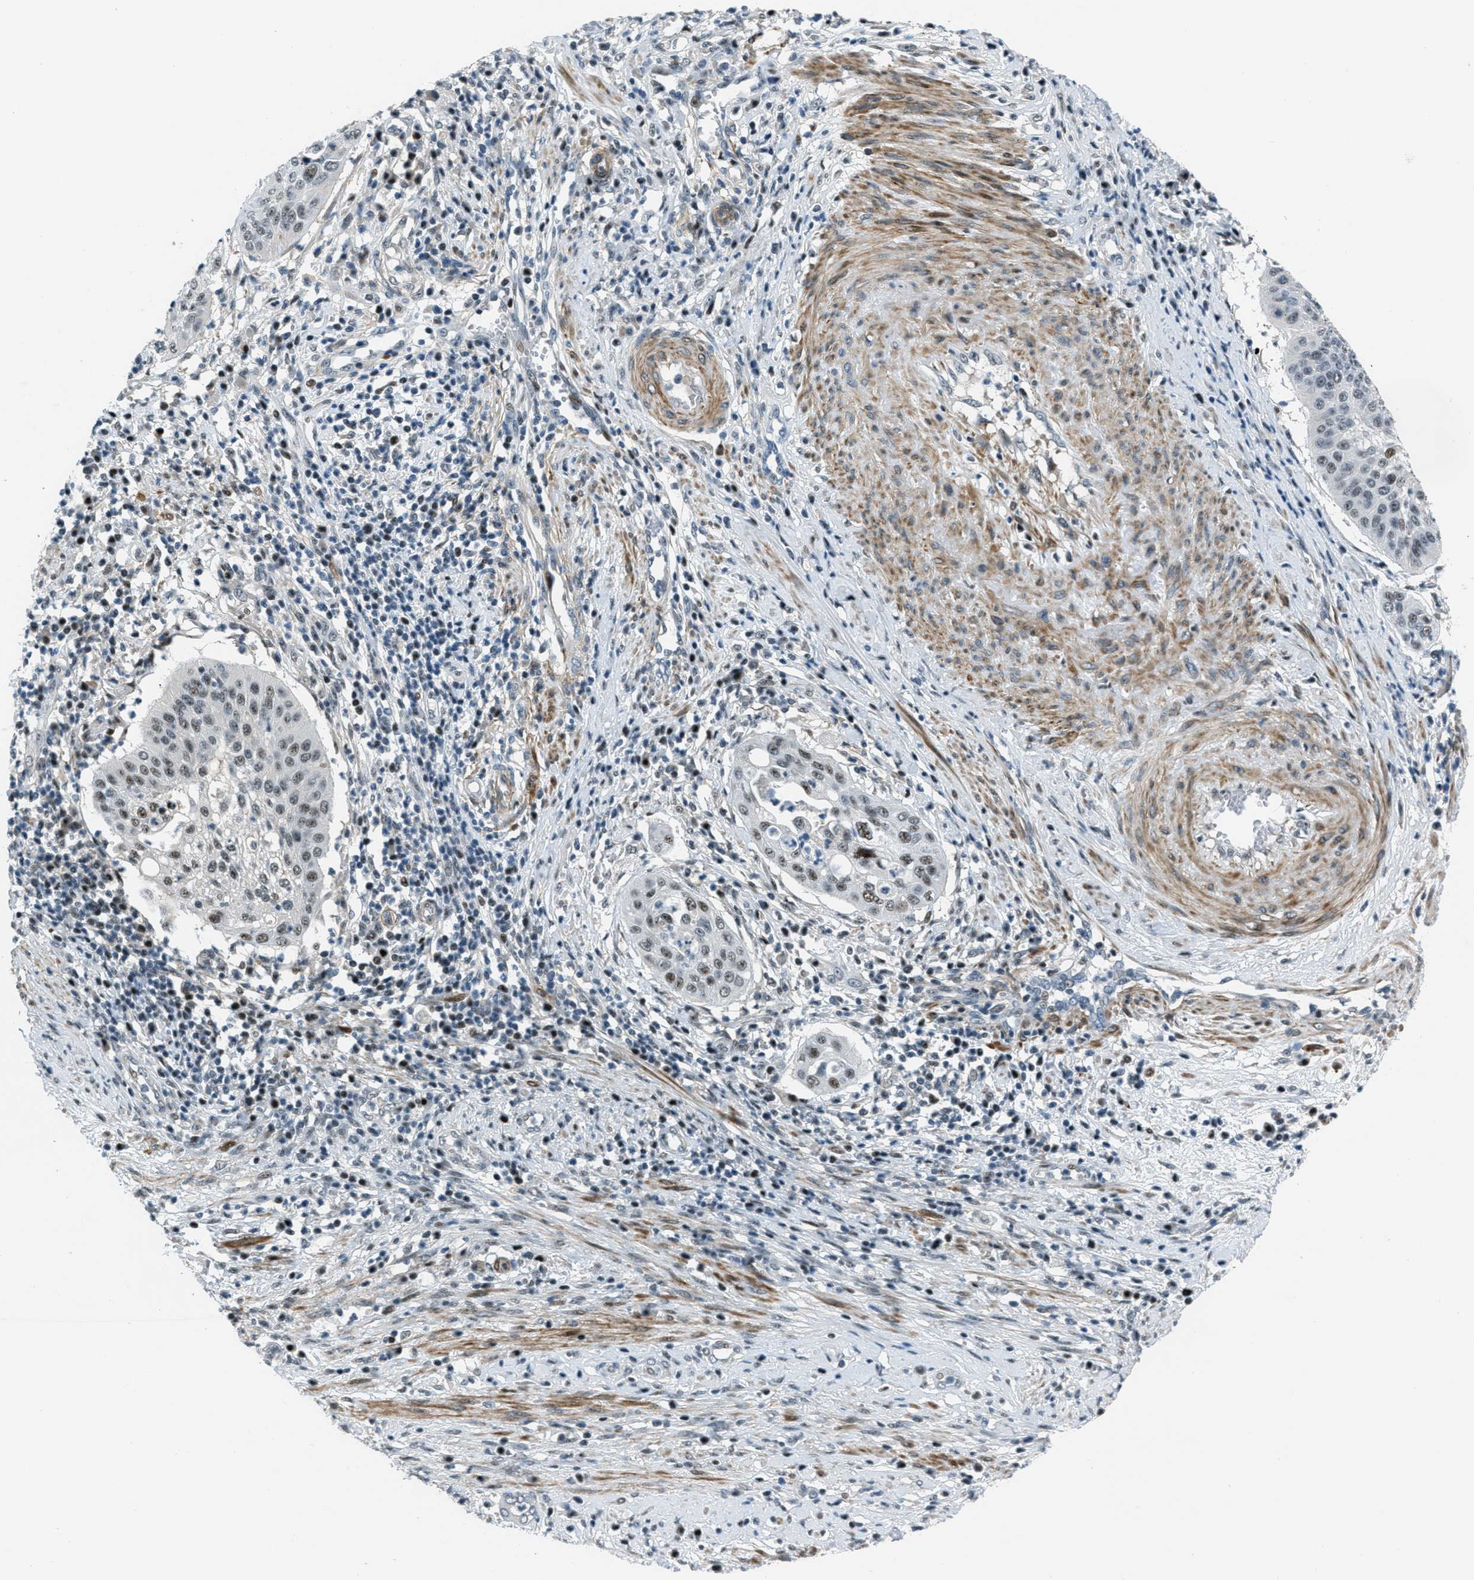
{"staining": {"intensity": "moderate", "quantity": "25%-75%", "location": "nuclear"}, "tissue": "cervical cancer", "cell_type": "Tumor cells", "image_type": "cancer", "snomed": [{"axis": "morphology", "description": "Normal tissue, NOS"}, {"axis": "morphology", "description": "Squamous cell carcinoma, NOS"}, {"axis": "topography", "description": "Cervix"}], "caption": "There is medium levels of moderate nuclear positivity in tumor cells of cervical squamous cell carcinoma, as demonstrated by immunohistochemical staining (brown color).", "gene": "ZDHHC23", "patient": {"sex": "female", "age": 39}}